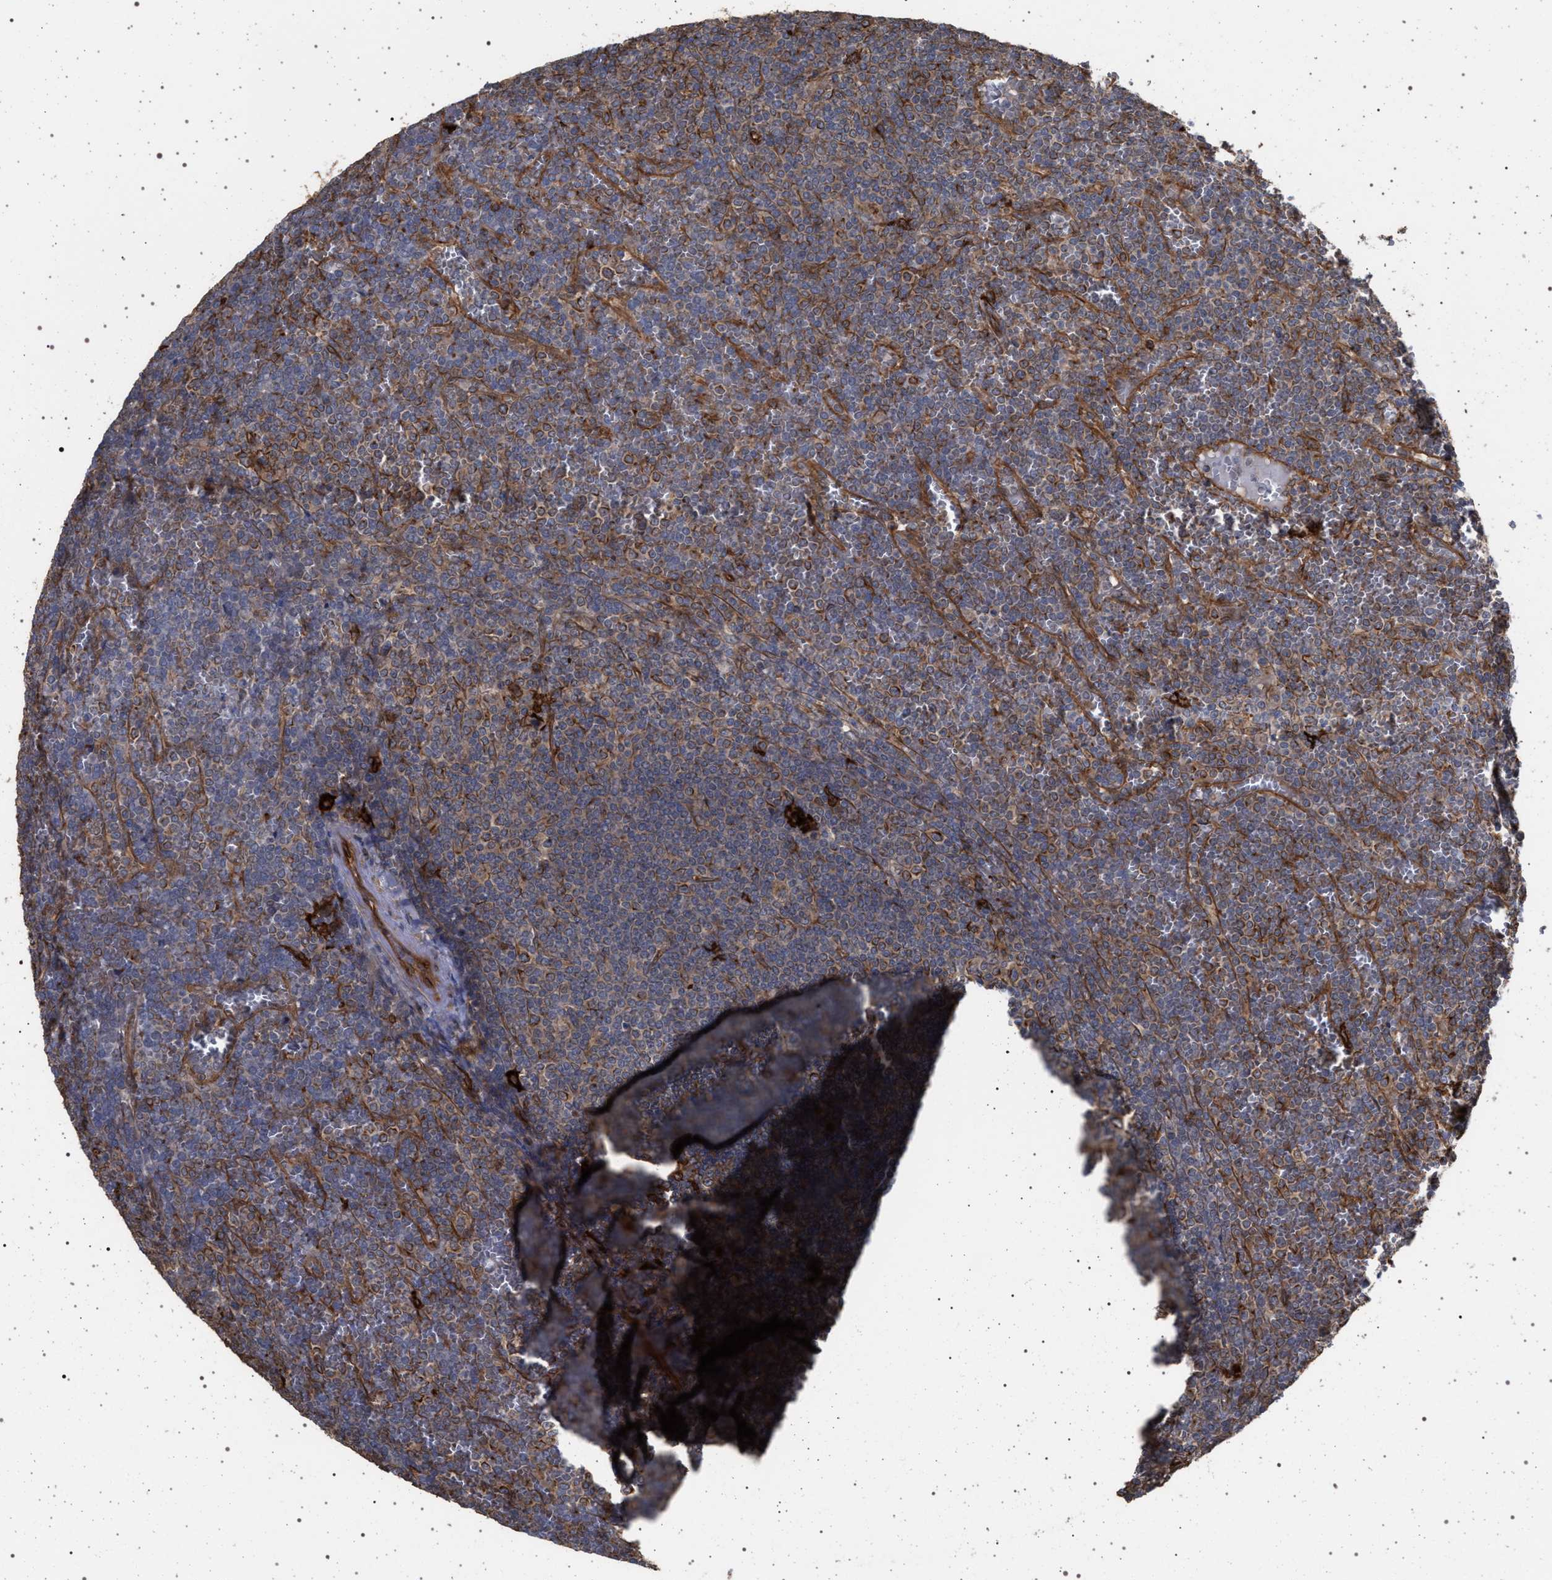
{"staining": {"intensity": "moderate", "quantity": ">75%", "location": "cytoplasmic/membranous"}, "tissue": "lymphoma", "cell_type": "Tumor cells", "image_type": "cancer", "snomed": [{"axis": "morphology", "description": "Malignant lymphoma, non-Hodgkin's type, Low grade"}, {"axis": "topography", "description": "Spleen"}], "caption": "Tumor cells exhibit medium levels of moderate cytoplasmic/membranous staining in approximately >75% of cells in malignant lymphoma, non-Hodgkin's type (low-grade).", "gene": "IFT20", "patient": {"sex": "female", "age": 19}}